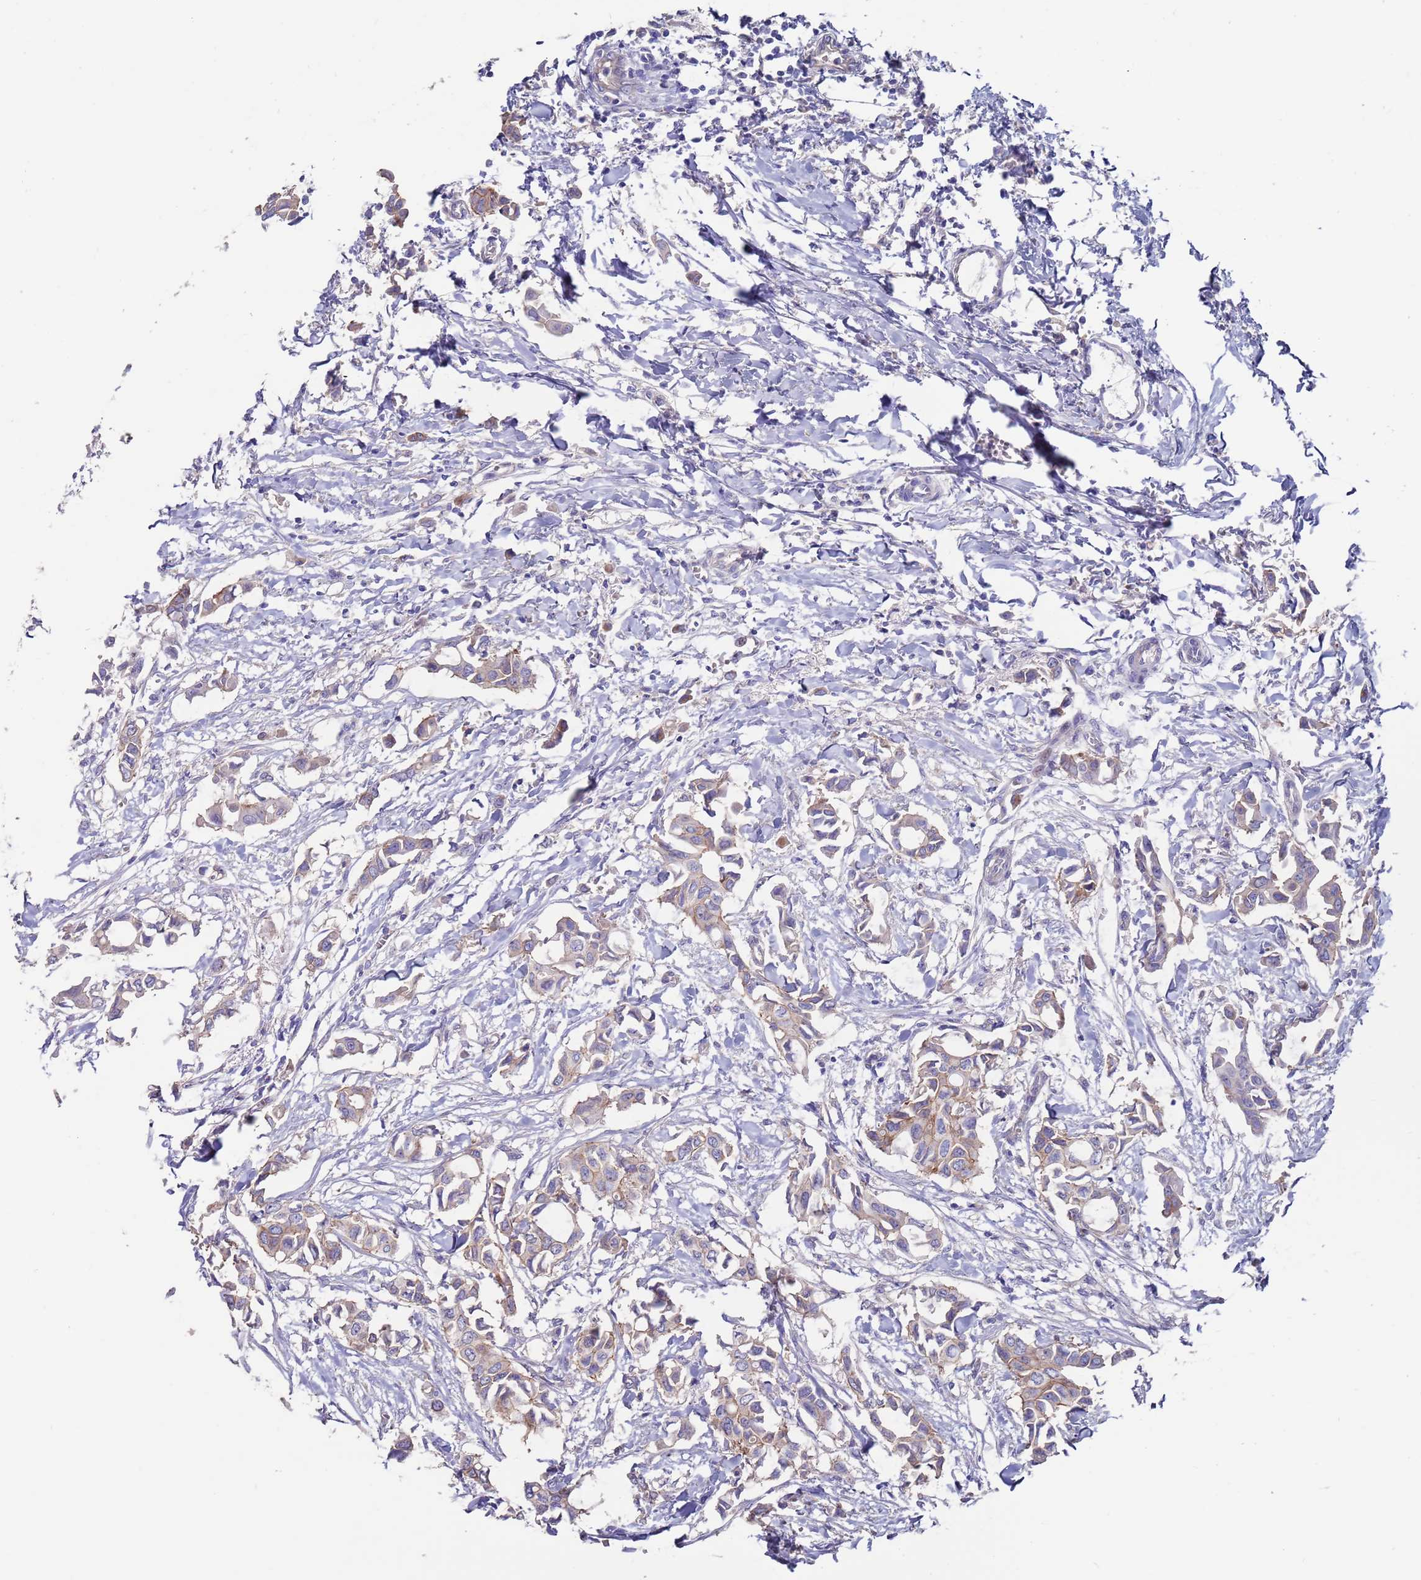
{"staining": {"intensity": "moderate", "quantity": "25%-75%", "location": "cytoplasmic/membranous"}, "tissue": "breast cancer", "cell_type": "Tumor cells", "image_type": "cancer", "snomed": [{"axis": "morphology", "description": "Duct carcinoma"}, {"axis": "topography", "description": "Breast"}], "caption": "Immunohistochemical staining of breast infiltrating ductal carcinoma exhibits moderate cytoplasmic/membranous protein positivity in about 25%-75% of tumor cells.", "gene": "KRTCAP3", "patient": {"sex": "female", "age": 41}}